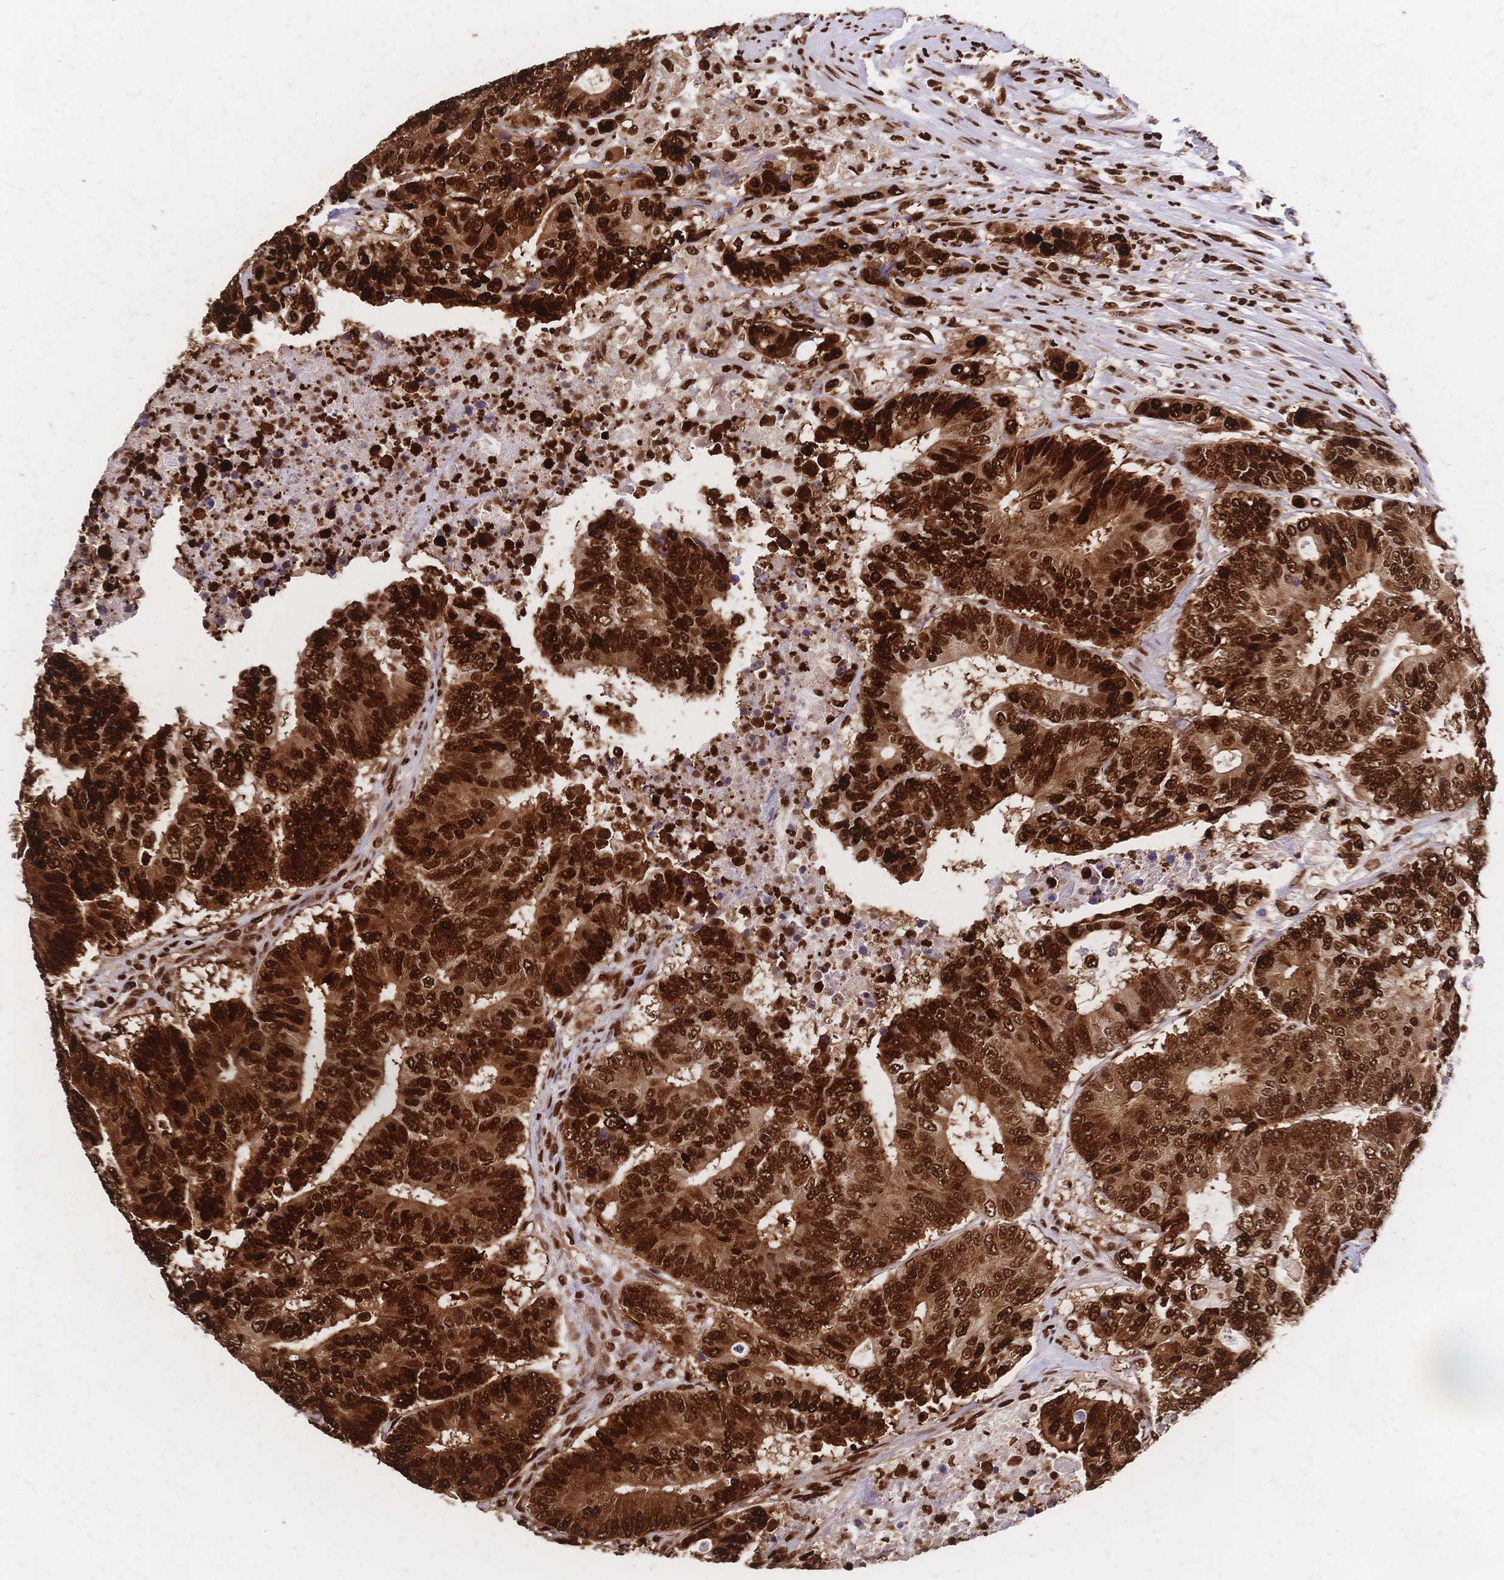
{"staining": {"intensity": "strong", "quantity": ">75%", "location": "cytoplasmic/membranous,nuclear"}, "tissue": "colorectal cancer", "cell_type": "Tumor cells", "image_type": "cancer", "snomed": [{"axis": "morphology", "description": "Adenocarcinoma, NOS"}, {"axis": "topography", "description": "Colon"}], "caption": "Immunohistochemistry (IHC) (DAB) staining of colorectal cancer (adenocarcinoma) reveals strong cytoplasmic/membranous and nuclear protein positivity in approximately >75% of tumor cells. (Stains: DAB in brown, nuclei in blue, Microscopy: brightfield microscopy at high magnification).", "gene": "HDGF", "patient": {"sex": "female", "age": 48}}